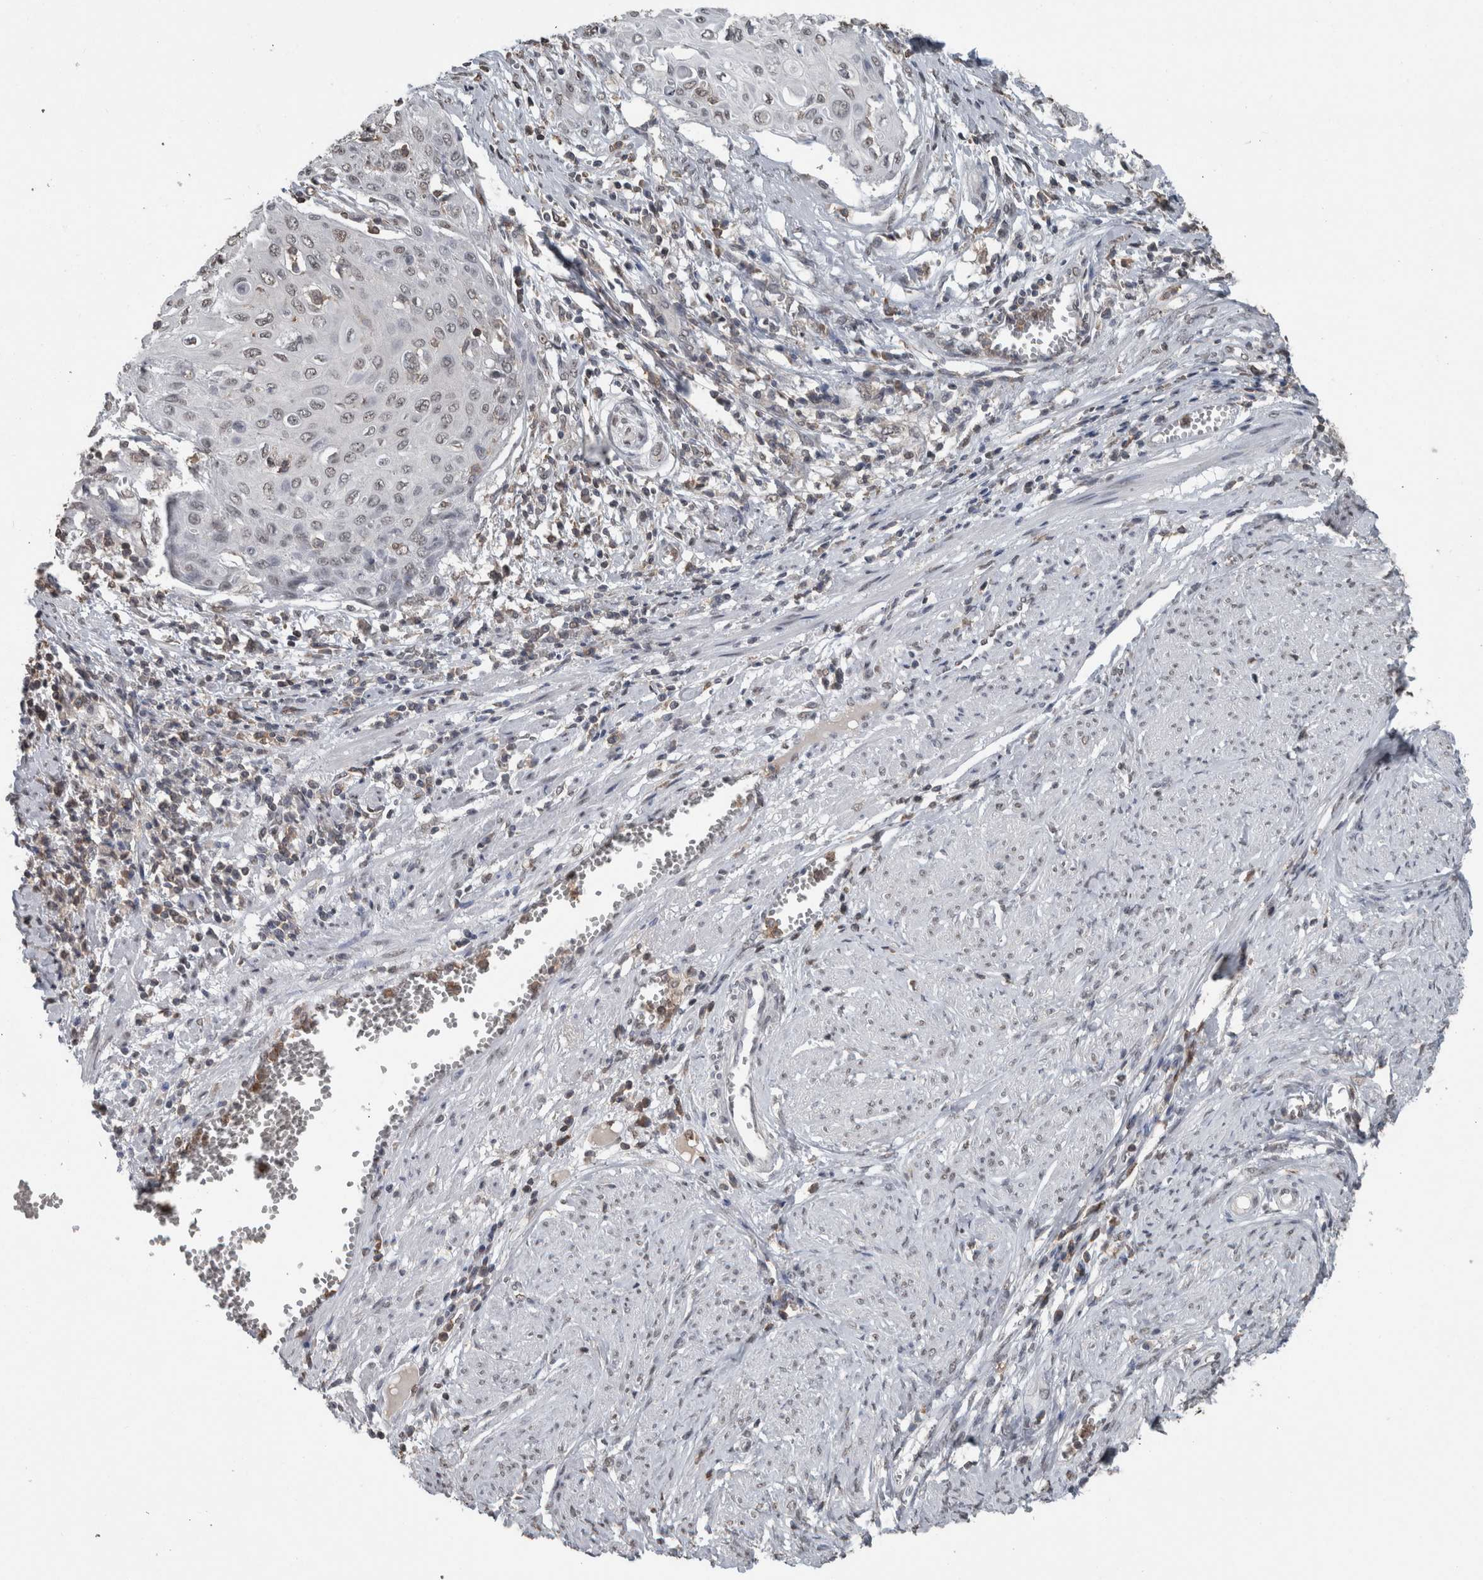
{"staining": {"intensity": "negative", "quantity": "none", "location": "none"}, "tissue": "cervical cancer", "cell_type": "Tumor cells", "image_type": "cancer", "snomed": [{"axis": "morphology", "description": "Squamous cell carcinoma, NOS"}, {"axis": "topography", "description": "Cervix"}], "caption": "DAB (3,3'-diaminobenzidine) immunohistochemical staining of human cervical cancer demonstrates no significant positivity in tumor cells. (Immunohistochemistry, brightfield microscopy, high magnification).", "gene": "MAFF", "patient": {"sex": "female", "age": 39}}